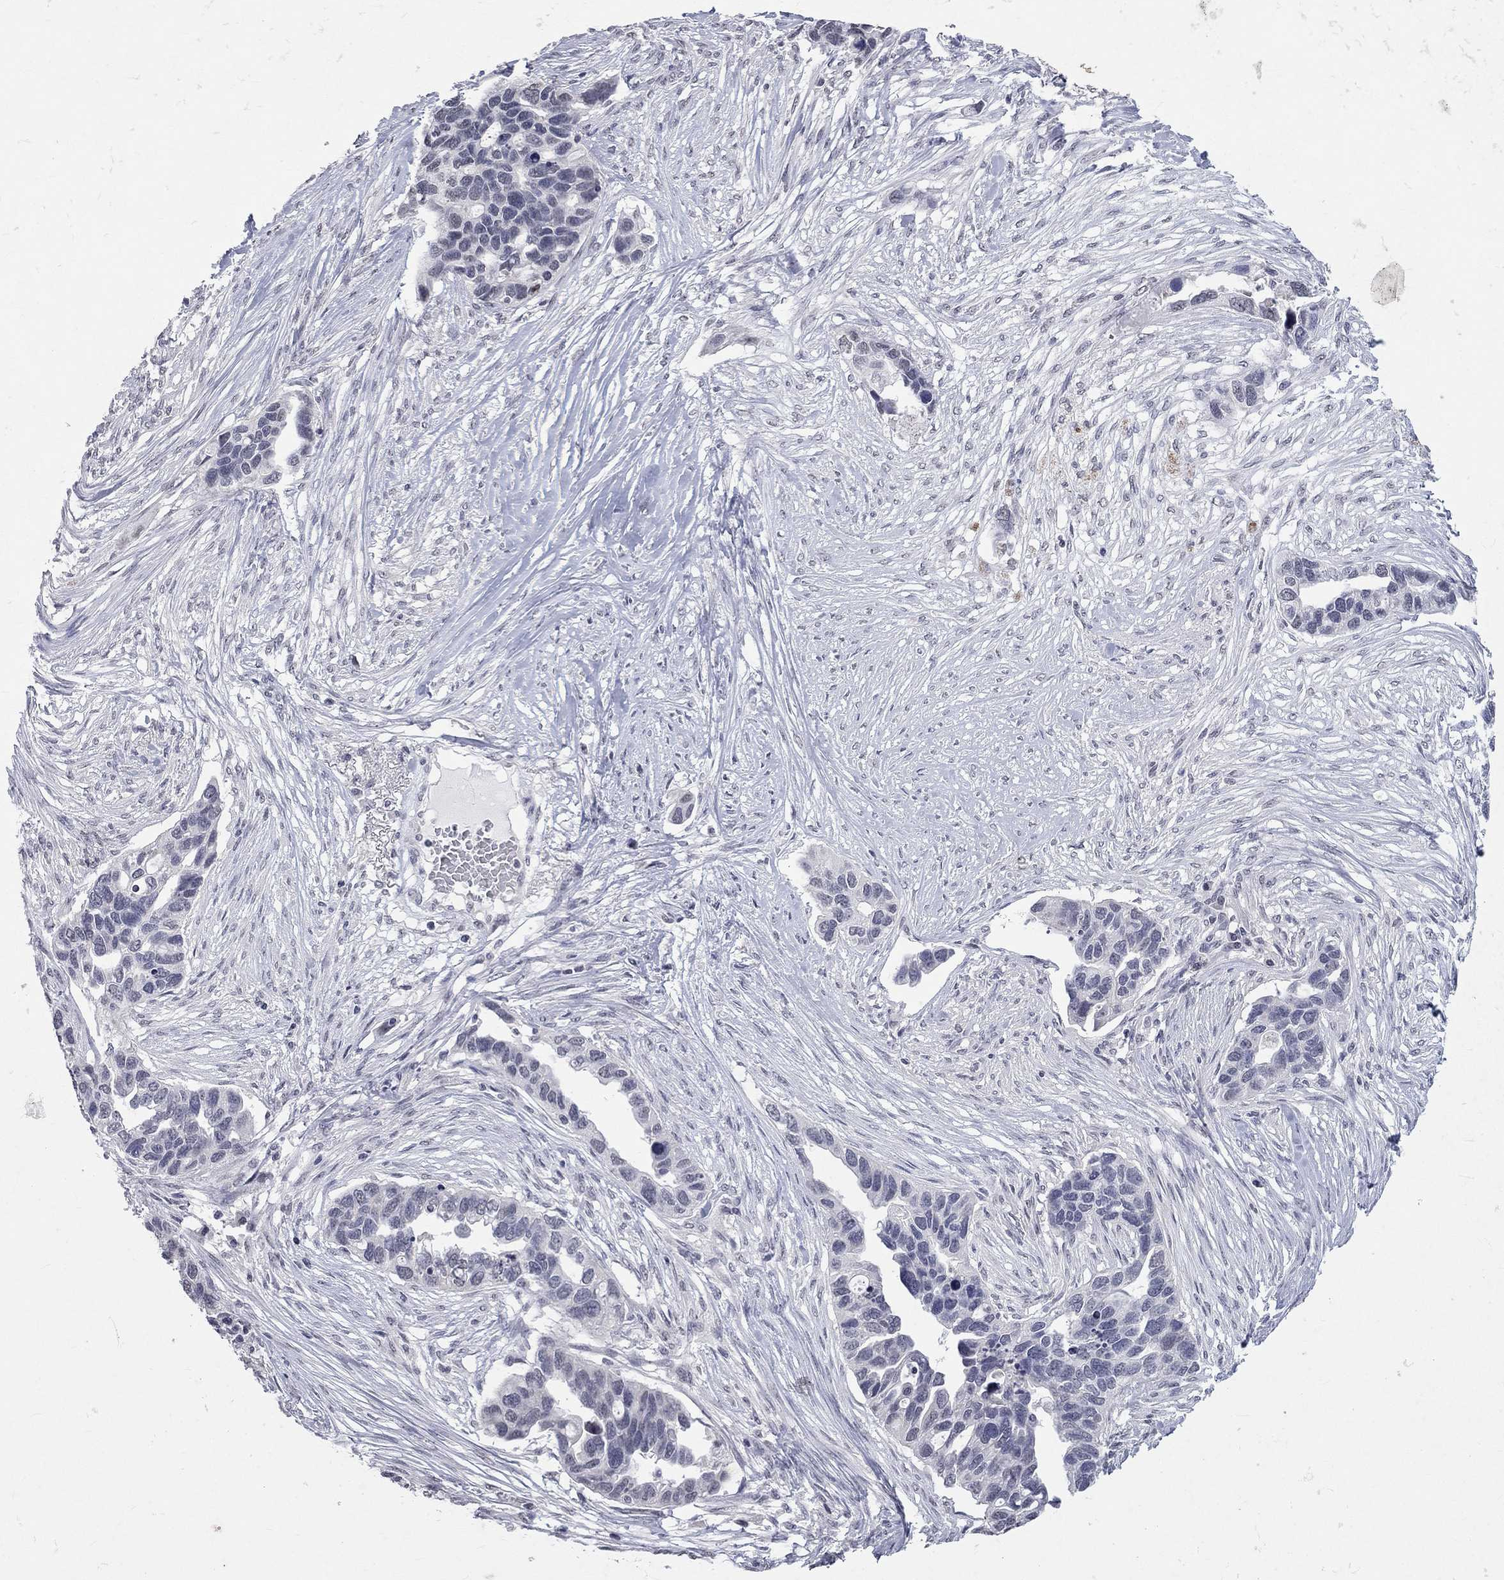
{"staining": {"intensity": "negative", "quantity": "none", "location": "none"}, "tissue": "ovarian cancer", "cell_type": "Tumor cells", "image_type": "cancer", "snomed": [{"axis": "morphology", "description": "Cystadenocarcinoma, serous, NOS"}, {"axis": "topography", "description": "Ovary"}], "caption": "The immunohistochemistry (IHC) histopathology image has no significant staining in tumor cells of ovarian cancer tissue.", "gene": "TMEM143", "patient": {"sex": "female", "age": 54}}